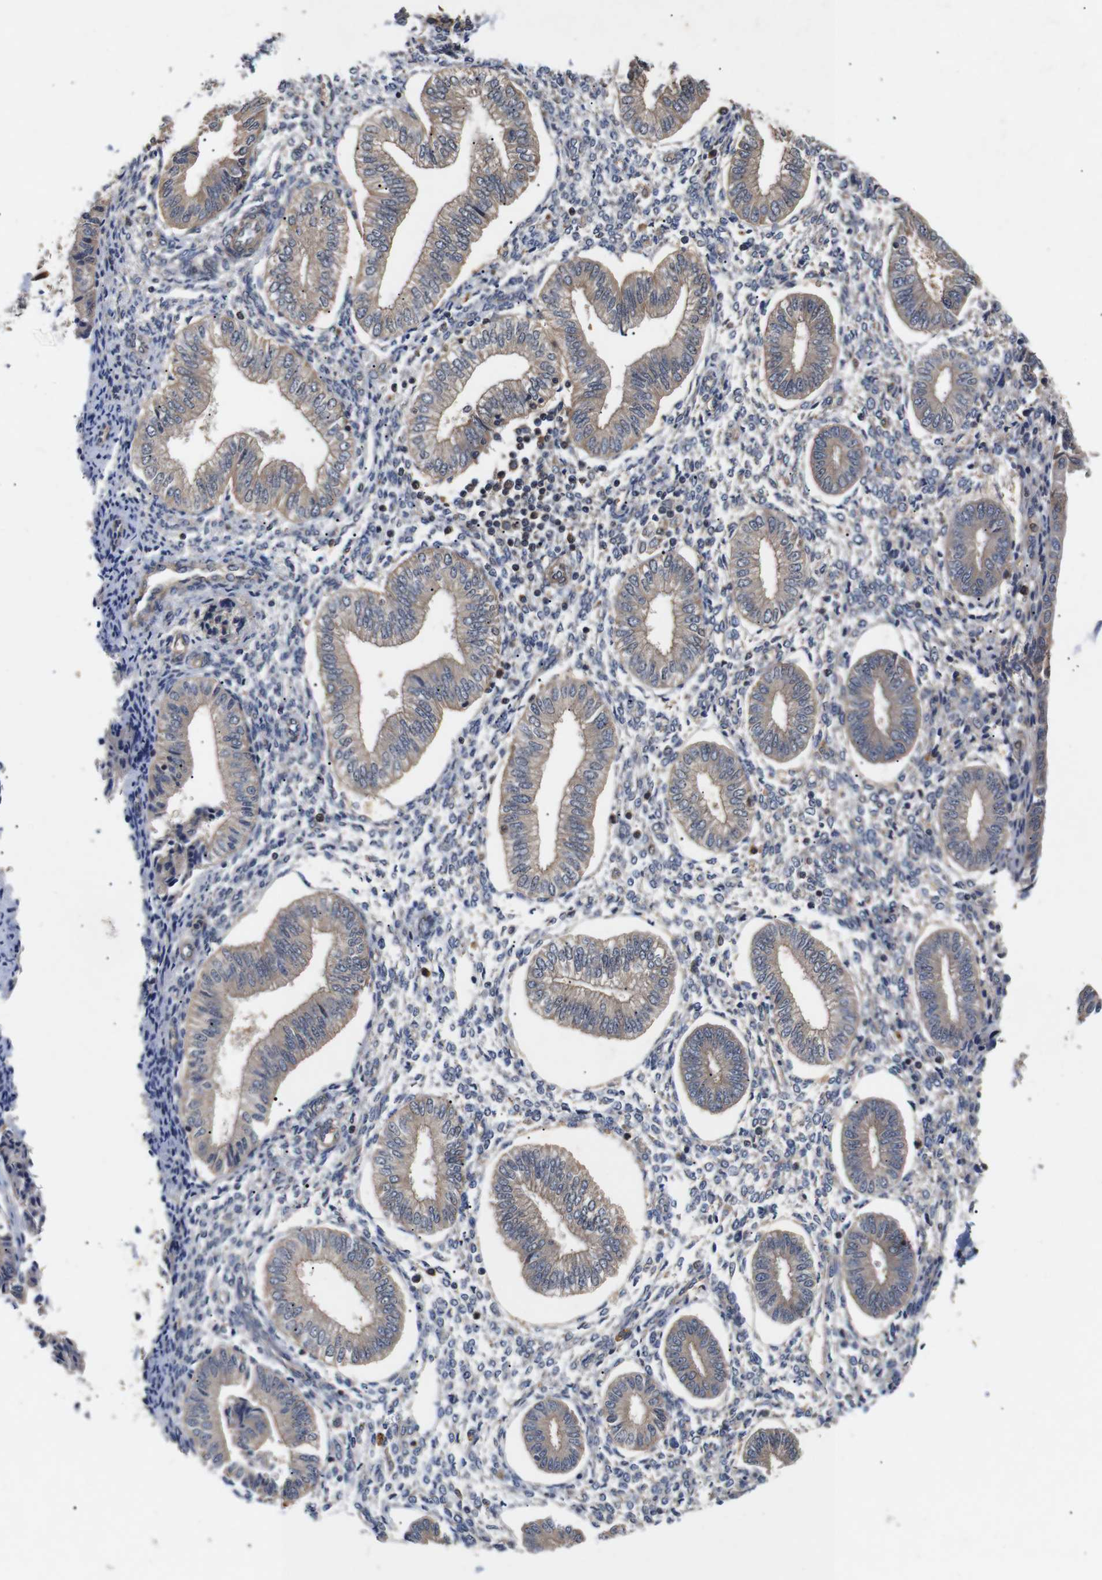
{"staining": {"intensity": "moderate", "quantity": "<25%", "location": "cytoplasmic/membranous"}, "tissue": "endometrium", "cell_type": "Cells in endometrial stroma", "image_type": "normal", "snomed": [{"axis": "morphology", "description": "Normal tissue, NOS"}, {"axis": "topography", "description": "Endometrium"}], "caption": "A histopathology image of endometrium stained for a protein exhibits moderate cytoplasmic/membranous brown staining in cells in endometrial stroma. The staining is performed using DAB brown chromogen to label protein expression. The nuclei are counter-stained blue using hematoxylin.", "gene": "DDR1", "patient": {"sex": "female", "age": 50}}